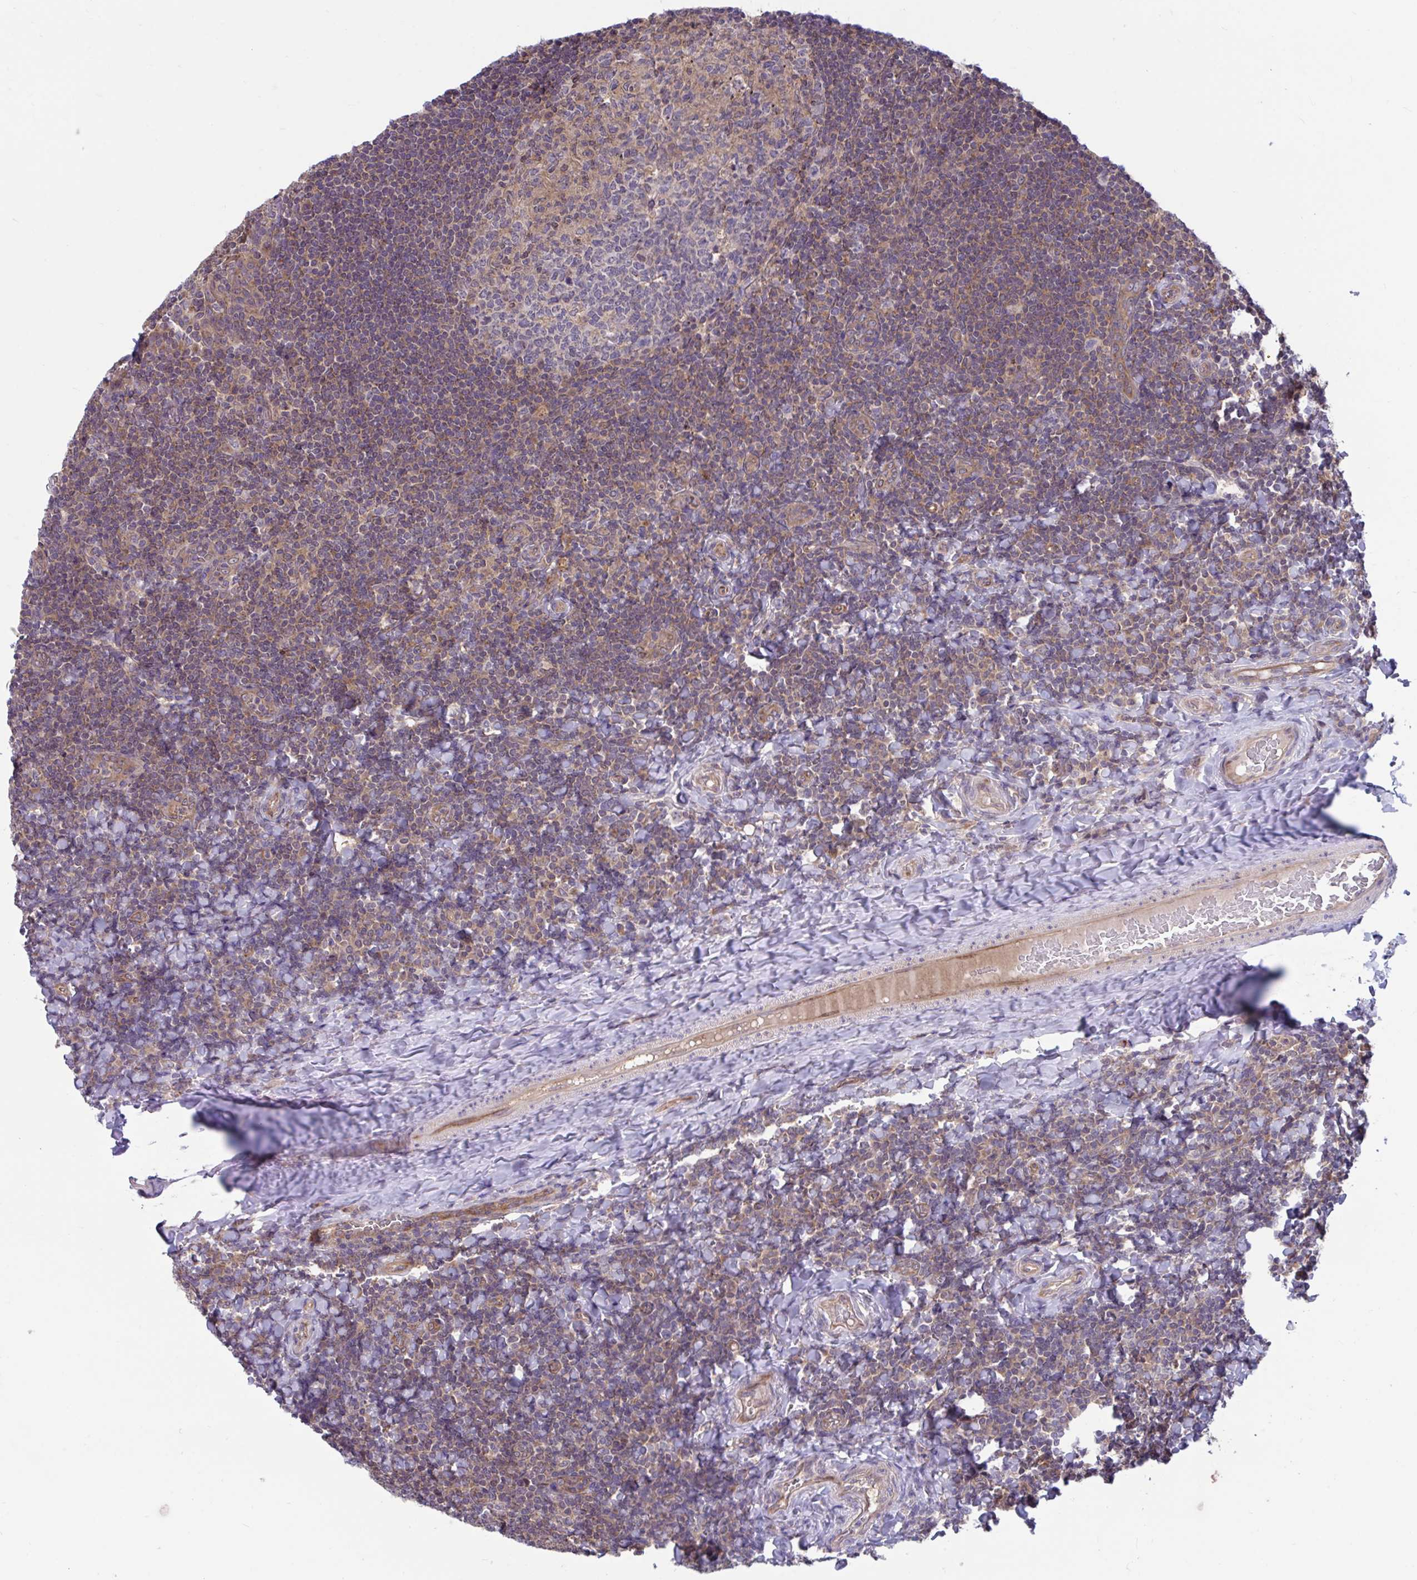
{"staining": {"intensity": "moderate", "quantity": "<25%", "location": "cytoplasmic/membranous"}, "tissue": "tonsil", "cell_type": "Germinal center cells", "image_type": "normal", "snomed": [{"axis": "morphology", "description": "Normal tissue, NOS"}, {"axis": "topography", "description": "Tonsil"}], "caption": "Protein staining exhibits moderate cytoplasmic/membranous positivity in approximately <25% of germinal center cells in normal tonsil. (Brightfield microscopy of DAB IHC at high magnification).", "gene": "IST1", "patient": {"sex": "male", "age": 17}}